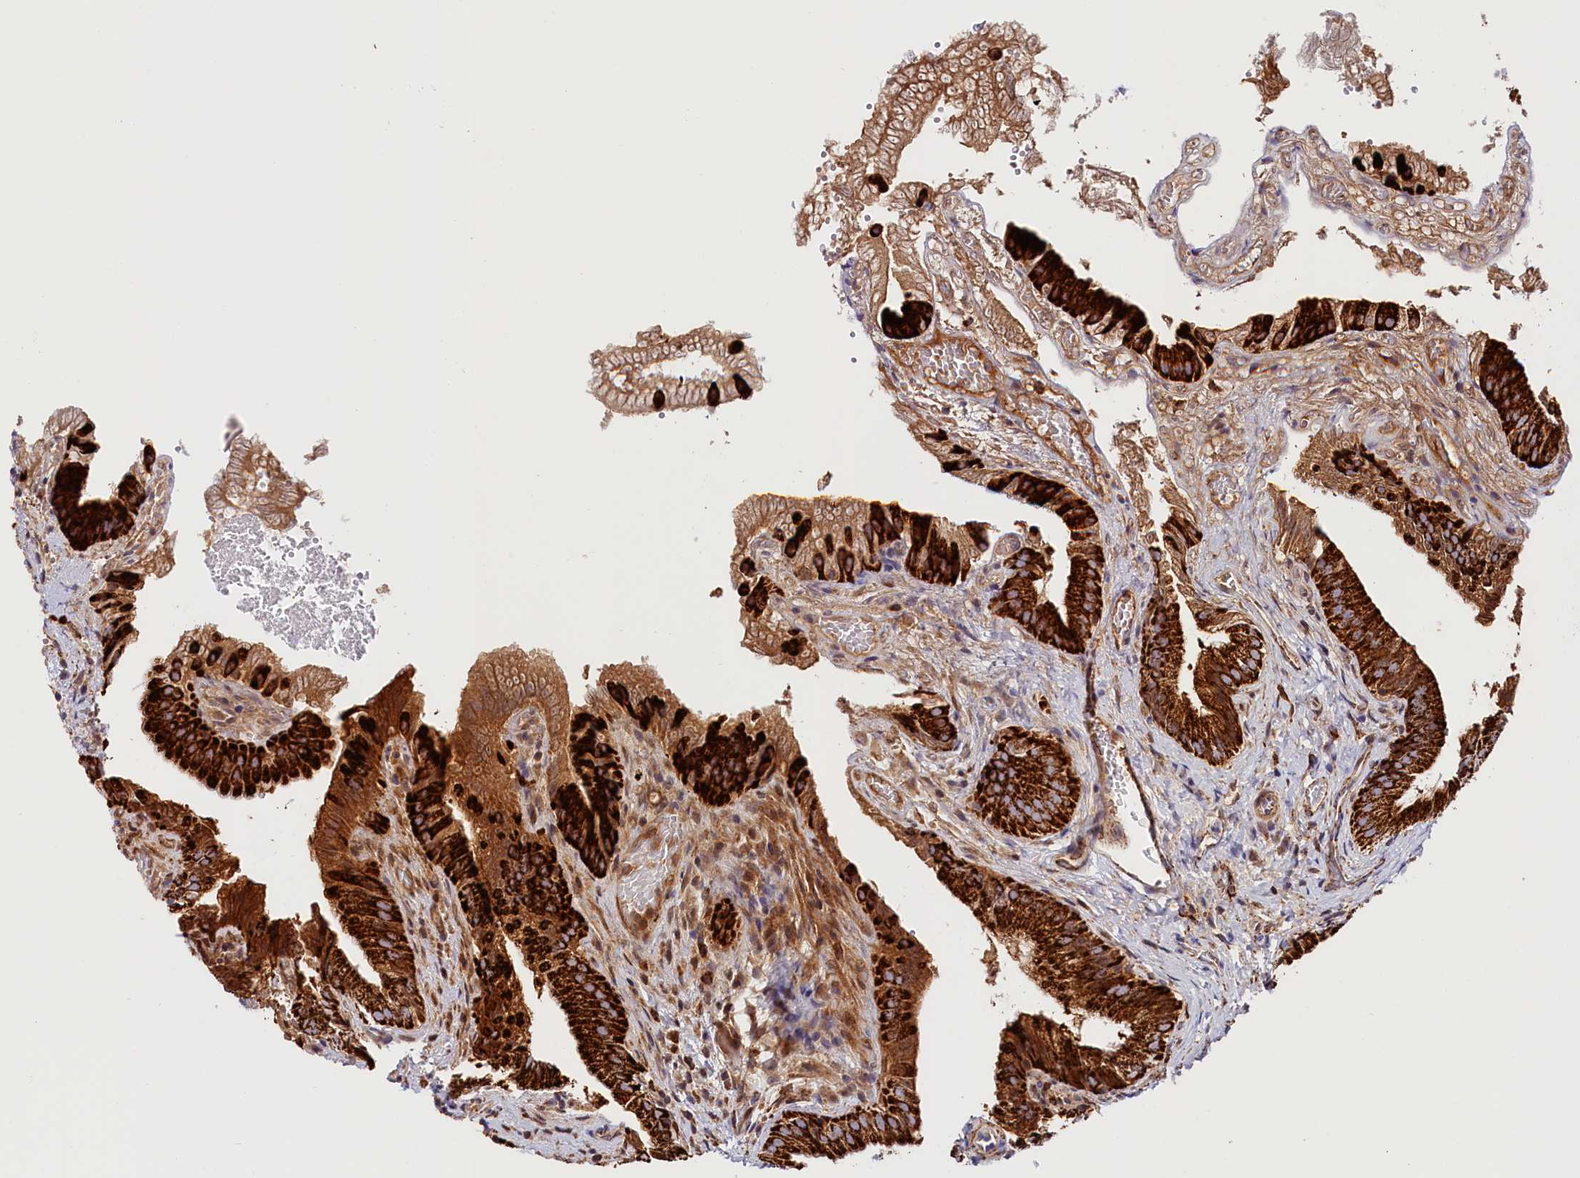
{"staining": {"intensity": "strong", "quantity": ">75%", "location": "cytoplasmic/membranous"}, "tissue": "gallbladder", "cell_type": "Glandular cells", "image_type": "normal", "snomed": [{"axis": "morphology", "description": "Normal tissue, NOS"}, {"axis": "topography", "description": "Gallbladder"}], "caption": "High-magnification brightfield microscopy of normal gallbladder stained with DAB (brown) and counterstained with hematoxylin (blue). glandular cells exhibit strong cytoplasmic/membranous expression is identified in about>75% of cells. (DAB IHC, brown staining for protein, blue staining for nuclei).", "gene": "AKTIP", "patient": {"sex": "female", "age": 30}}